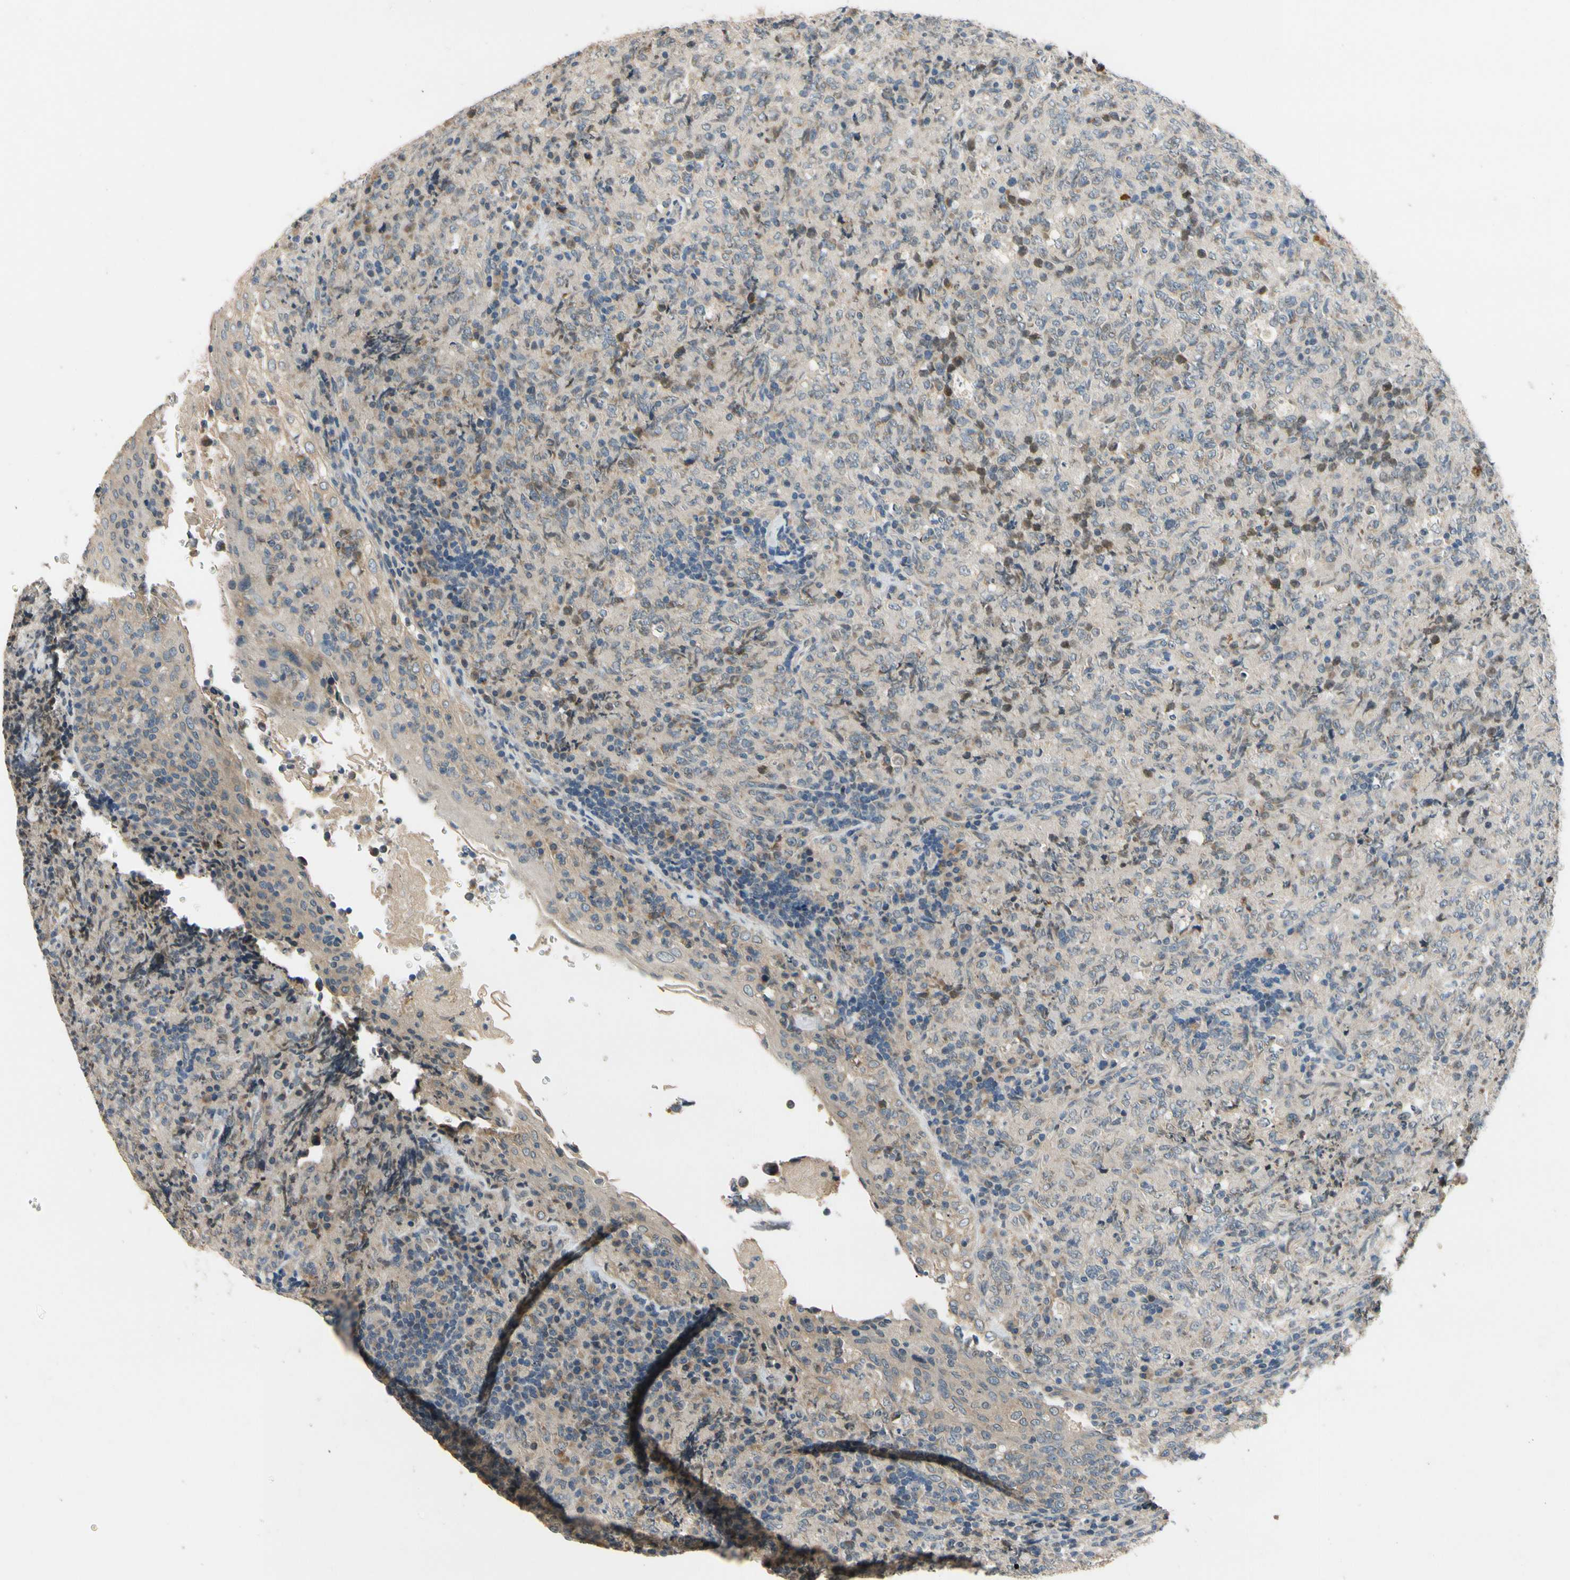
{"staining": {"intensity": "negative", "quantity": "none", "location": "none"}, "tissue": "lymphoma", "cell_type": "Tumor cells", "image_type": "cancer", "snomed": [{"axis": "morphology", "description": "Malignant lymphoma, non-Hodgkin's type, High grade"}, {"axis": "topography", "description": "Tonsil"}], "caption": "There is no significant expression in tumor cells of high-grade malignant lymphoma, non-Hodgkin's type.", "gene": "ALKBH3", "patient": {"sex": "female", "age": 36}}